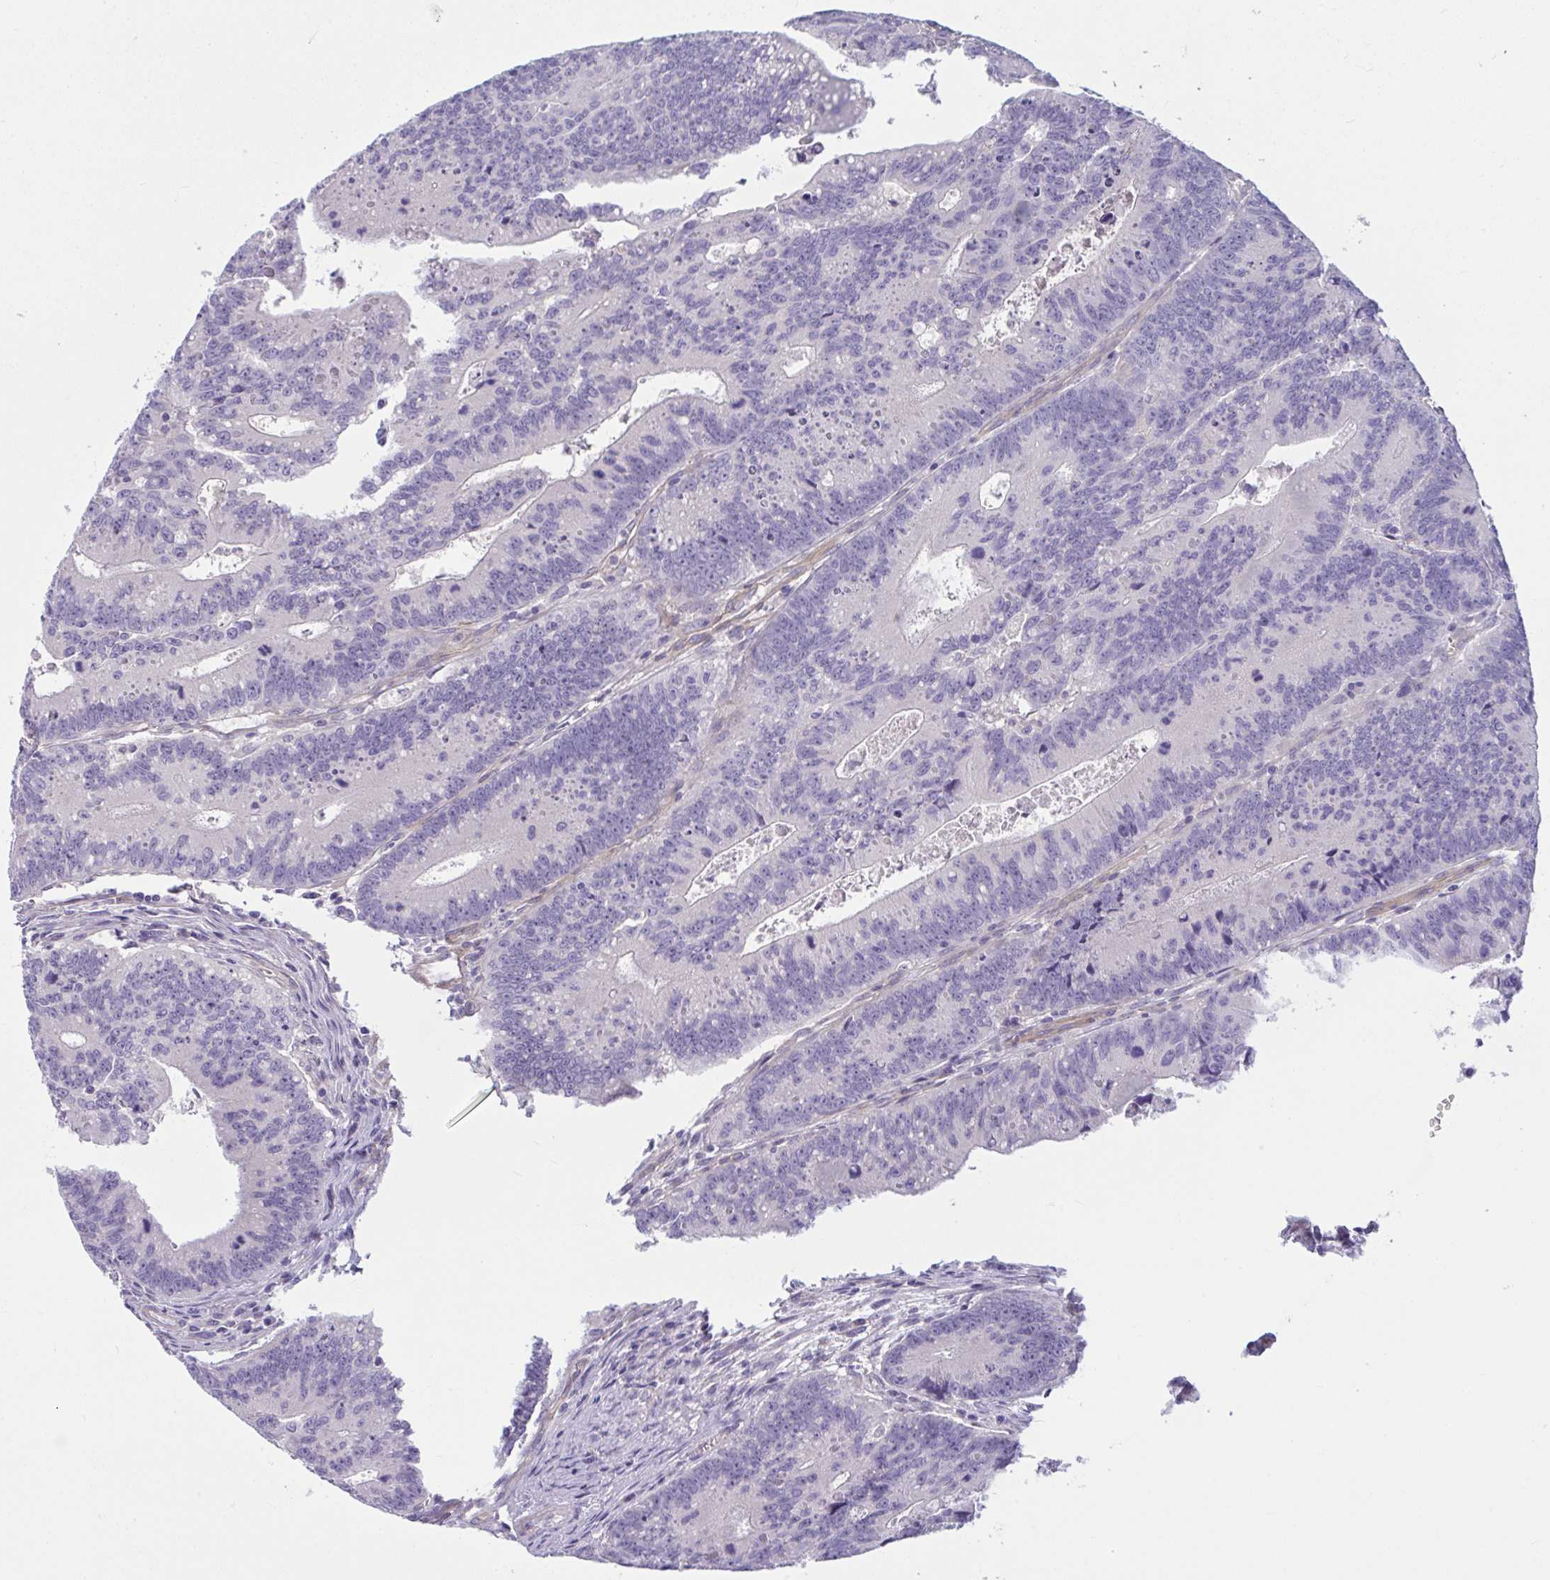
{"staining": {"intensity": "negative", "quantity": "none", "location": "none"}, "tissue": "colorectal cancer", "cell_type": "Tumor cells", "image_type": "cancer", "snomed": [{"axis": "morphology", "description": "Adenocarcinoma, NOS"}, {"axis": "topography", "description": "Rectum"}], "caption": "A photomicrograph of colorectal cancer stained for a protein exhibits no brown staining in tumor cells. (Immunohistochemistry (ihc), brightfield microscopy, high magnification).", "gene": "TTC7B", "patient": {"sex": "female", "age": 81}}